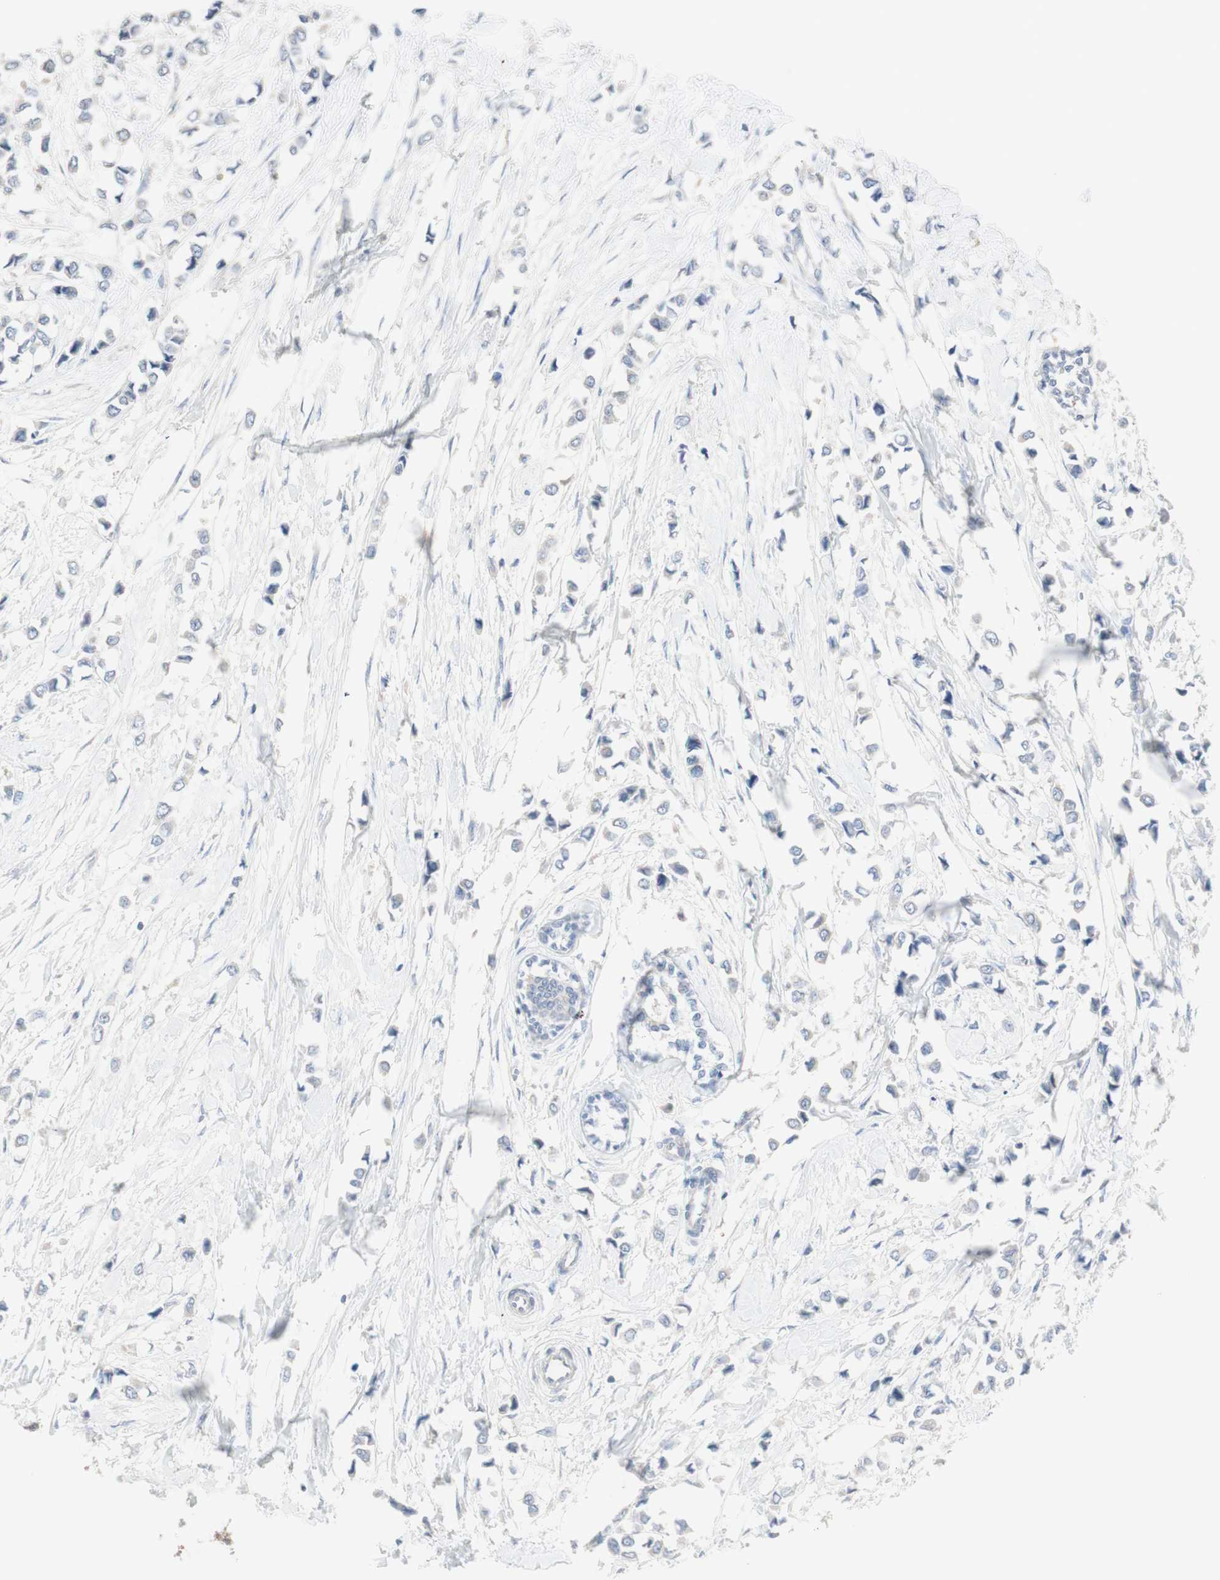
{"staining": {"intensity": "negative", "quantity": "none", "location": "none"}, "tissue": "breast cancer", "cell_type": "Tumor cells", "image_type": "cancer", "snomed": [{"axis": "morphology", "description": "Lobular carcinoma"}, {"axis": "topography", "description": "Breast"}], "caption": "Histopathology image shows no protein expression in tumor cells of lobular carcinoma (breast) tissue.", "gene": "C3orf52", "patient": {"sex": "female", "age": 51}}